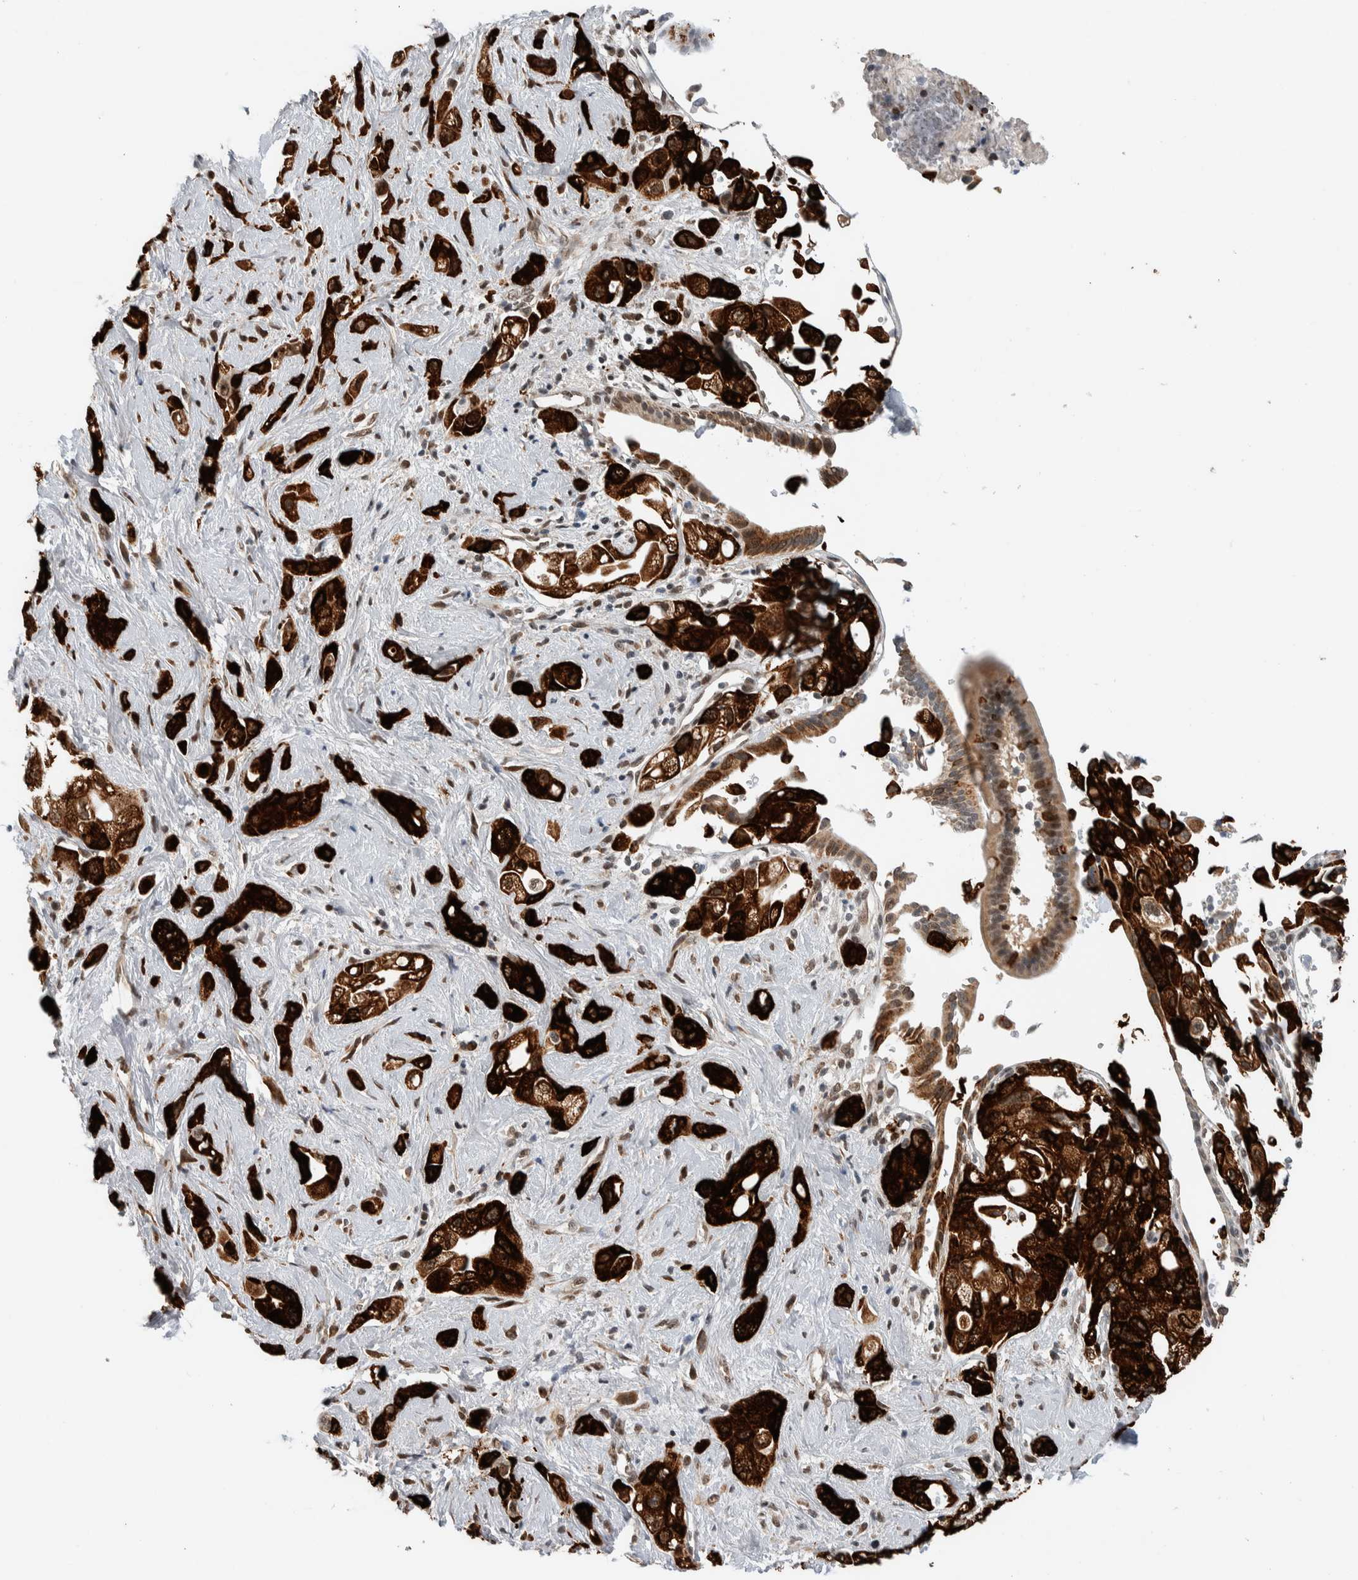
{"staining": {"intensity": "strong", "quantity": ">75%", "location": "cytoplasmic/membranous,nuclear"}, "tissue": "pancreatic cancer", "cell_type": "Tumor cells", "image_type": "cancer", "snomed": [{"axis": "morphology", "description": "Adenocarcinoma, NOS"}, {"axis": "topography", "description": "Pancreas"}], "caption": "An image of pancreatic adenocarcinoma stained for a protein demonstrates strong cytoplasmic/membranous and nuclear brown staining in tumor cells.", "gene": "TNRC18", "patient": {"sex": "female", "age": 66}}